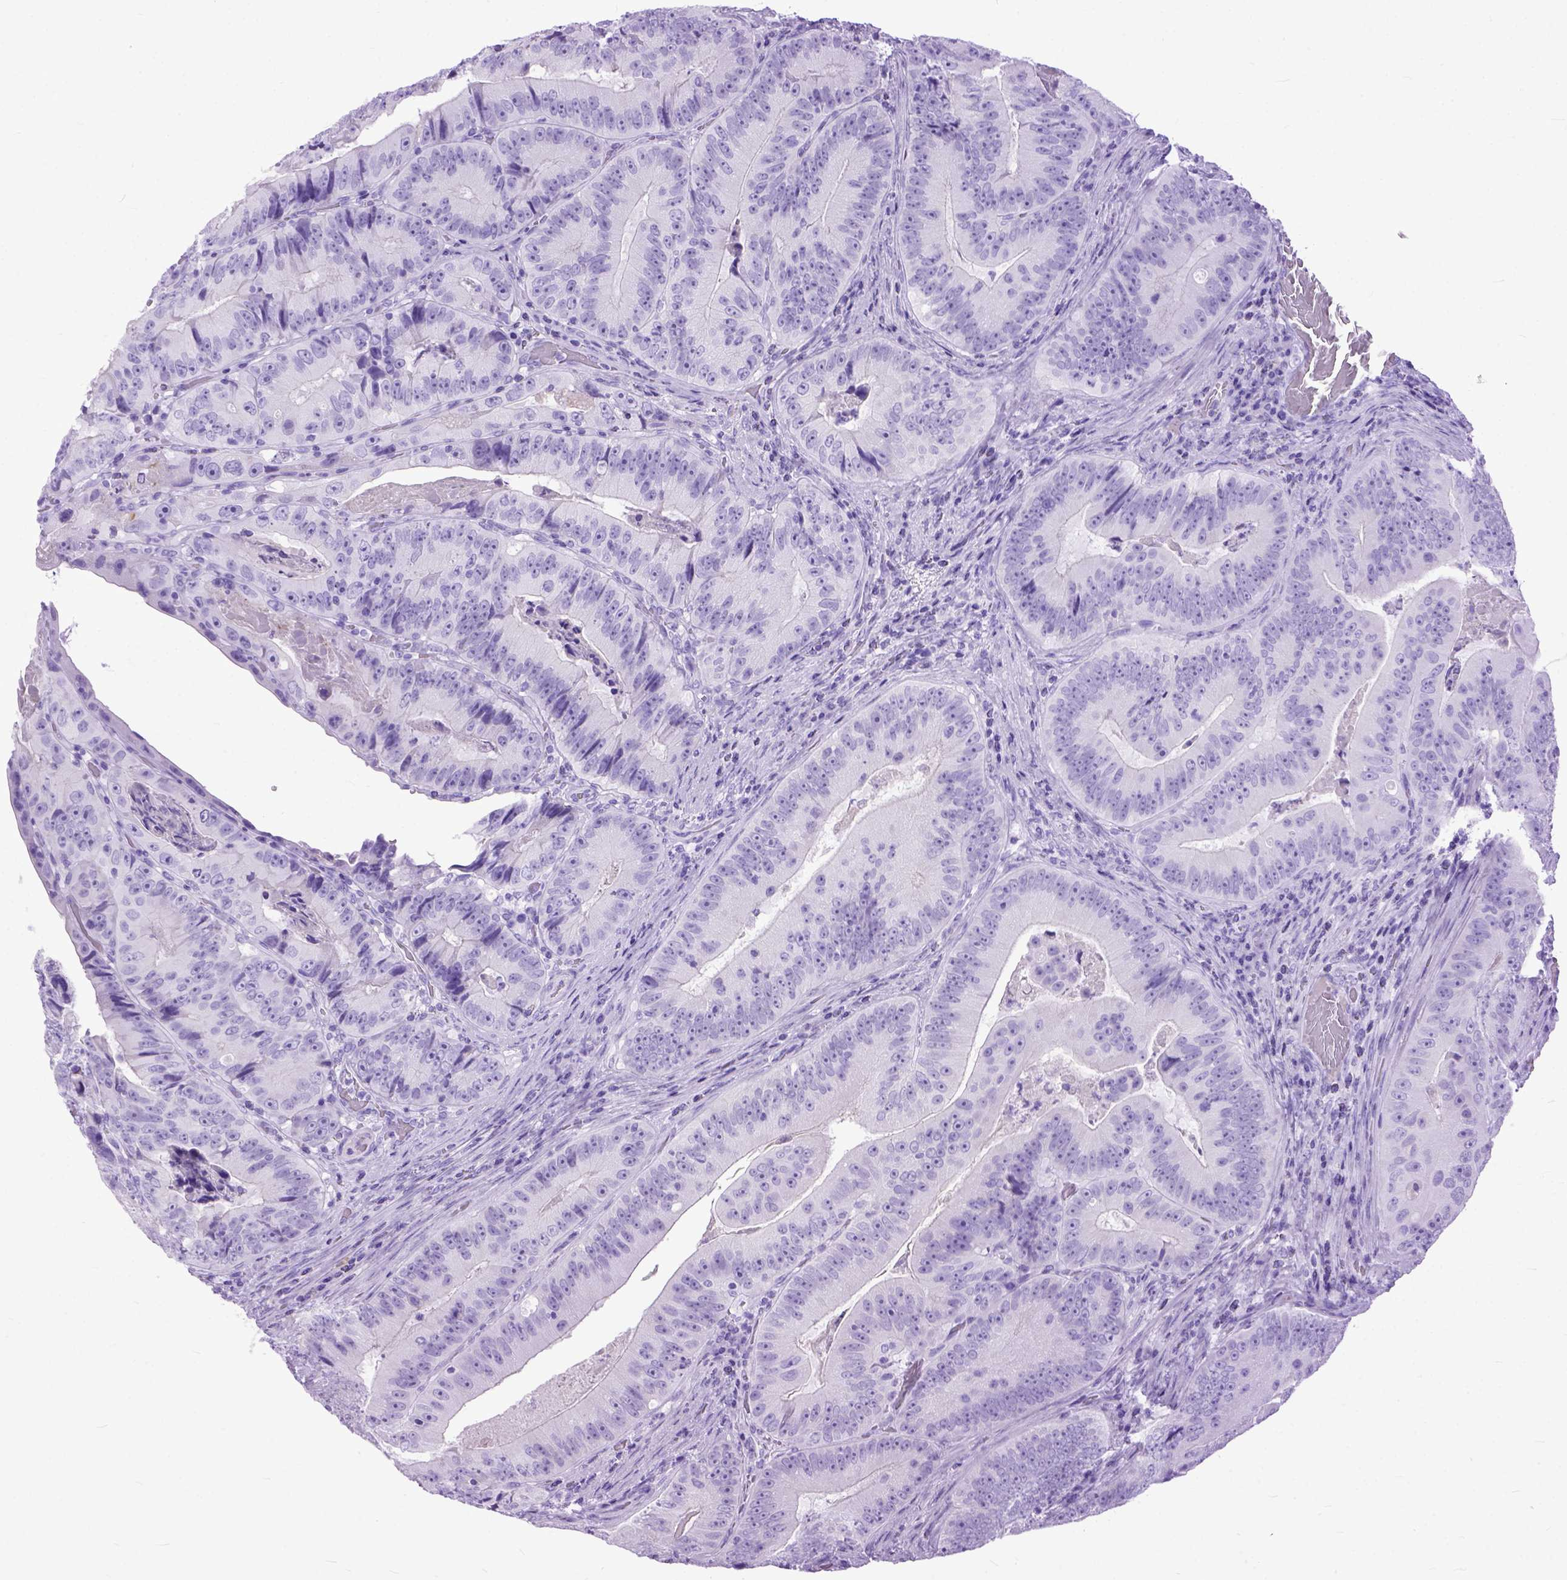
{"staining": {"intensity": "negative", "quantity": "none", "location": "none"}, "tissue": "colorectal cancer", "cell_type": "Tumor cells", "image_type": "cancer", "snomed": [{"axis": "morphology", "description": "Adenocarcinoma, NOS"}, {"axis": "topography", "description": "Colon"}], "caption": "Protein analysis of colorectal adenocarcinoma demonstrates no significant staining in tumor cells.", "gene": "GNGT1", "patient": {"sex": "female", "age": 86}}